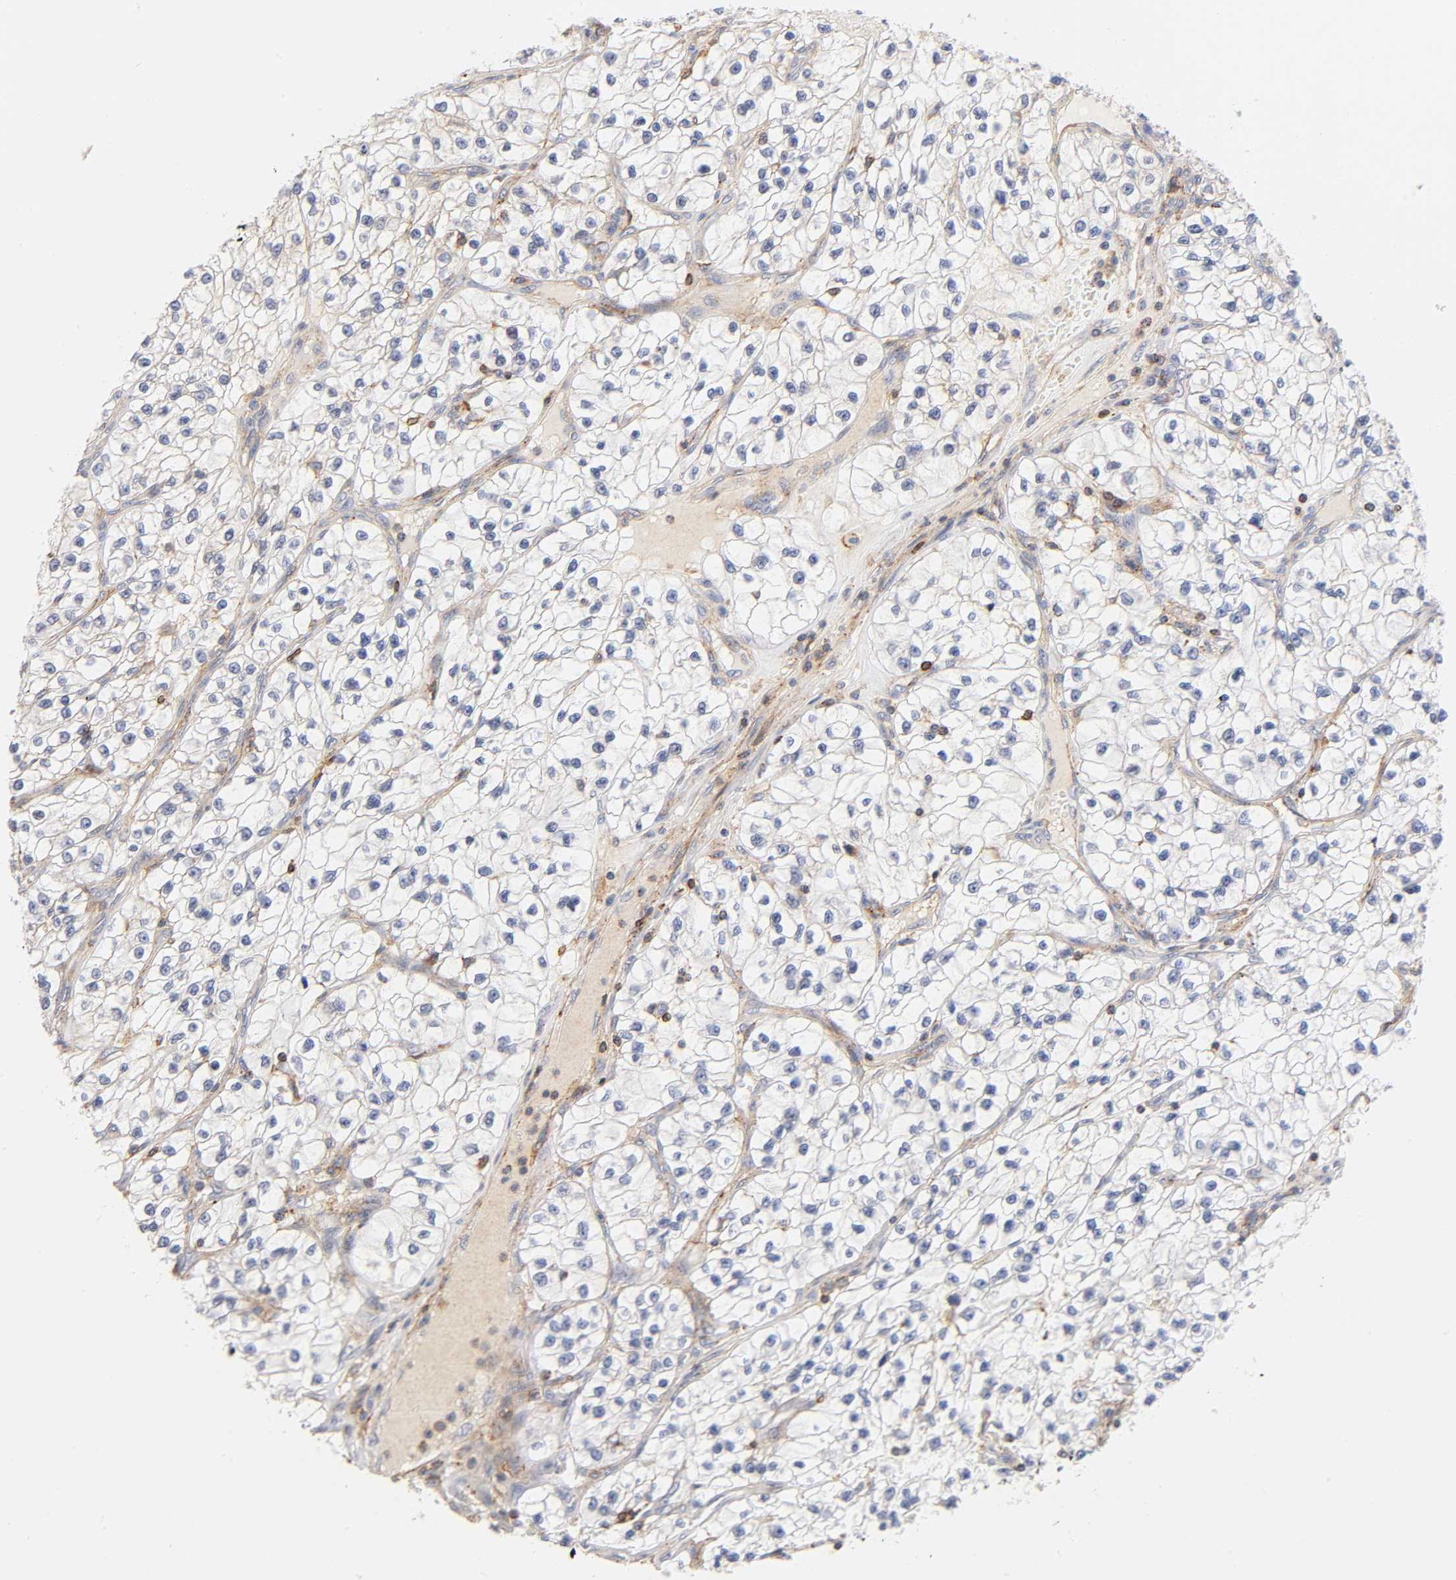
{"staining": {"intensity": "negative", "quantity": "none", "location": "none"}, "tissue": "renal cancer", "cell_type": "Tumor cells", "image_type": "cancer", "snomed": [{"axis": "morphology", "description": "Adenocarcinoma, NOS"}, {"axis": "topography", "description": "Kidney"}], "caption": "DAB (3,3'-diaminobenzidine) immunohistochemical staining of human renal cancer (adenocarcinoma) demonstrates no significant positivity in tumor cells.", "gene": "ANXA7", "patient": {"sex": "female", "age": 57}}